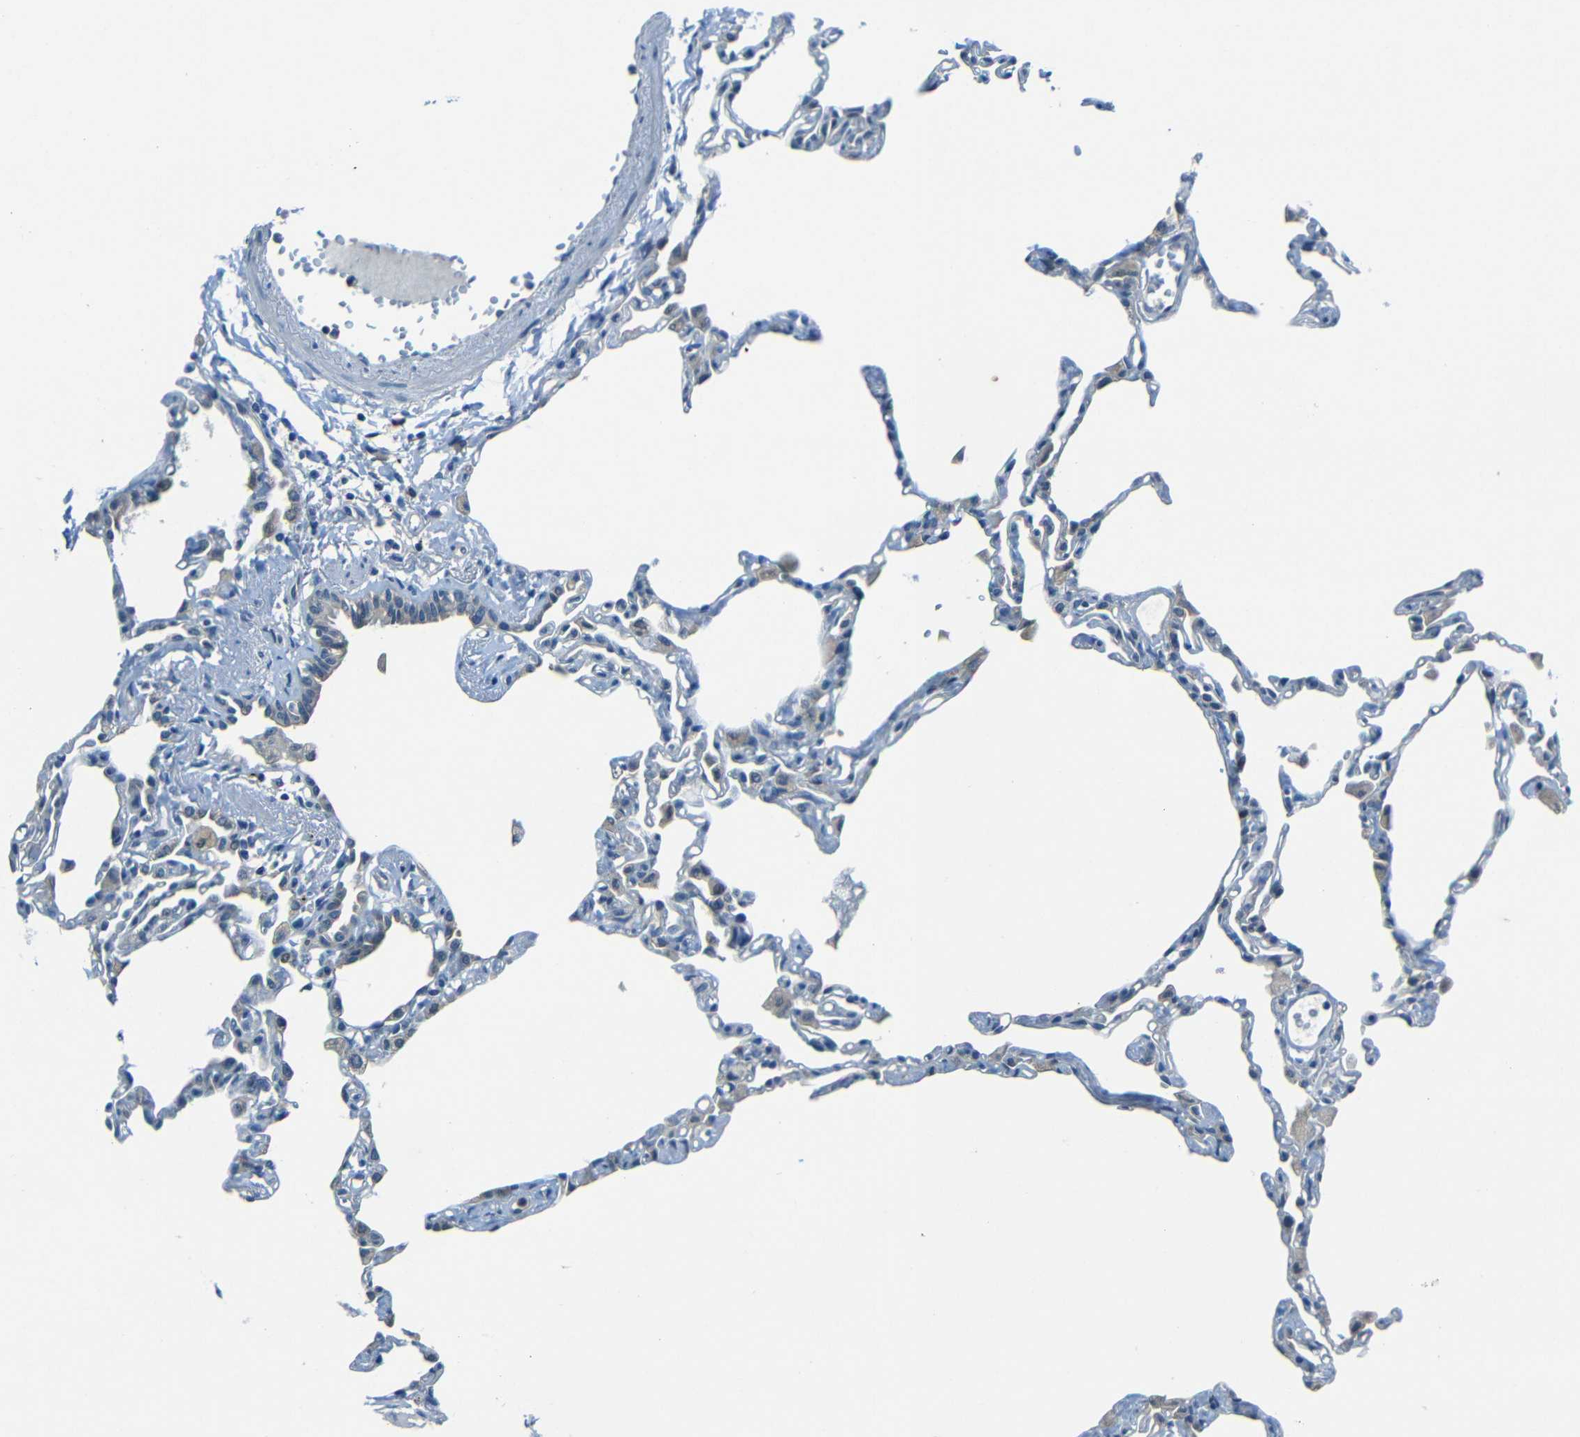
{"staining": {"intensity": "negative", "quantity": "none", "location": "none"}, "tissue": "lung", "cell_type": "Alveolar cells", "image_type": "normal", "snomed": [{"axis": "morphology", "description": "Normal tissue, NOS"}, {"axis": "topography", "description": "Lung"}], "caption": "Immunohistochemical staining of unremarkable lung demonstrates no significant staining in alveolar cells. (Immunohistochemistry (ihc), brightfield microscopy, high magnification).", "gene": "ANKRD22", "patient": {"sex": "female", "age": 49}}